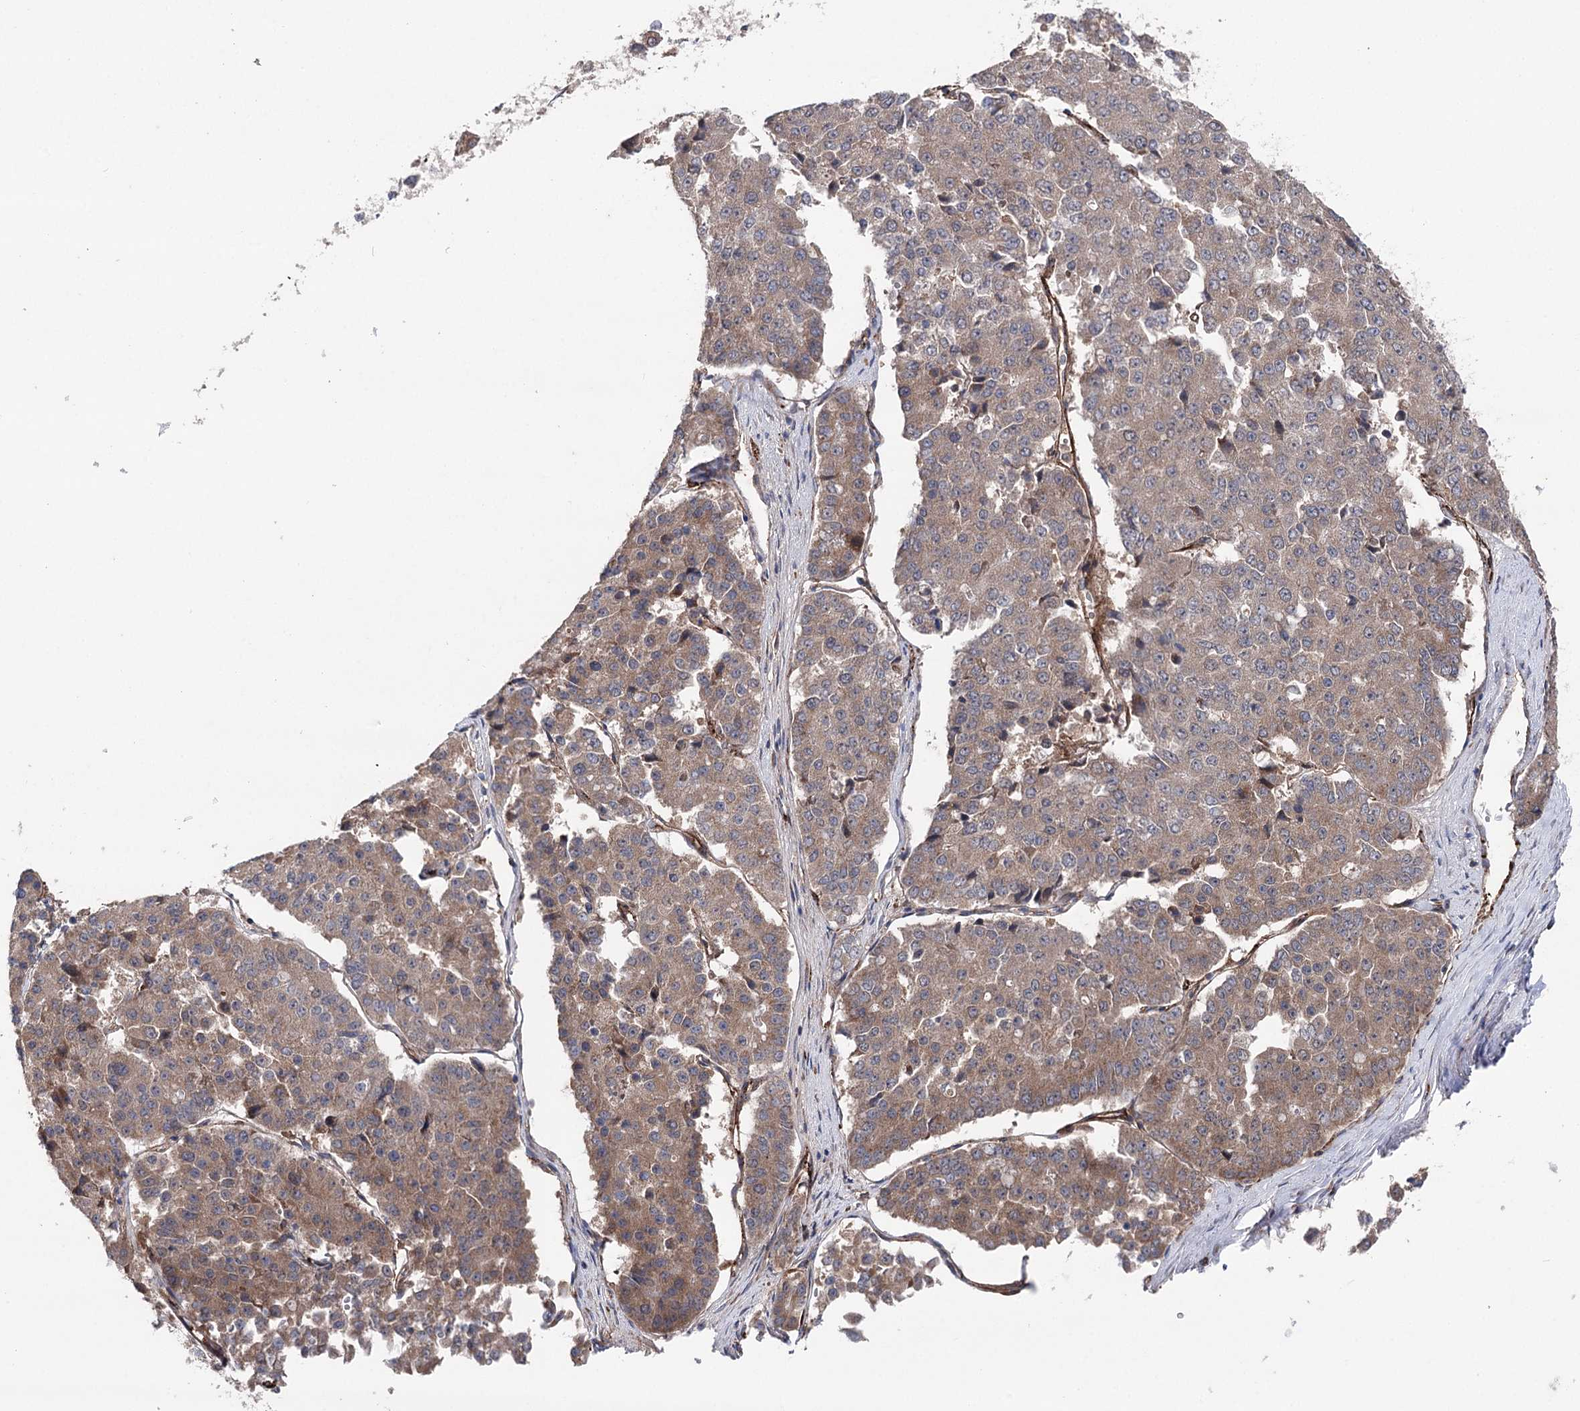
{"staining": {"intensity": "moderate", "quantity": "25%-75%", "location": "cytoplasmic/membranous"}, "tissue": "pancreatic cancer", "cell_type": "Tumor cells", "image_type": "cancer", "snomed": [{"axis": "morphology", "description": "Adenocarcinoma, NOS"}, {"axis": "topography", "description": "Pancreas"}], "caption": "High-magnification brightfield microscopy of adenocarcinoma (pancreatic) stained with DAB (3,3'-diaminobenzidine) (brown) and counterstained with hematoxylin (blue). tumor cells exhibit moderate cytoplasmic/membranous staining is appreciated in about25%-75% of cells.", "gene": "MIB1", "patient": {"sex": "male", "age": 50}}